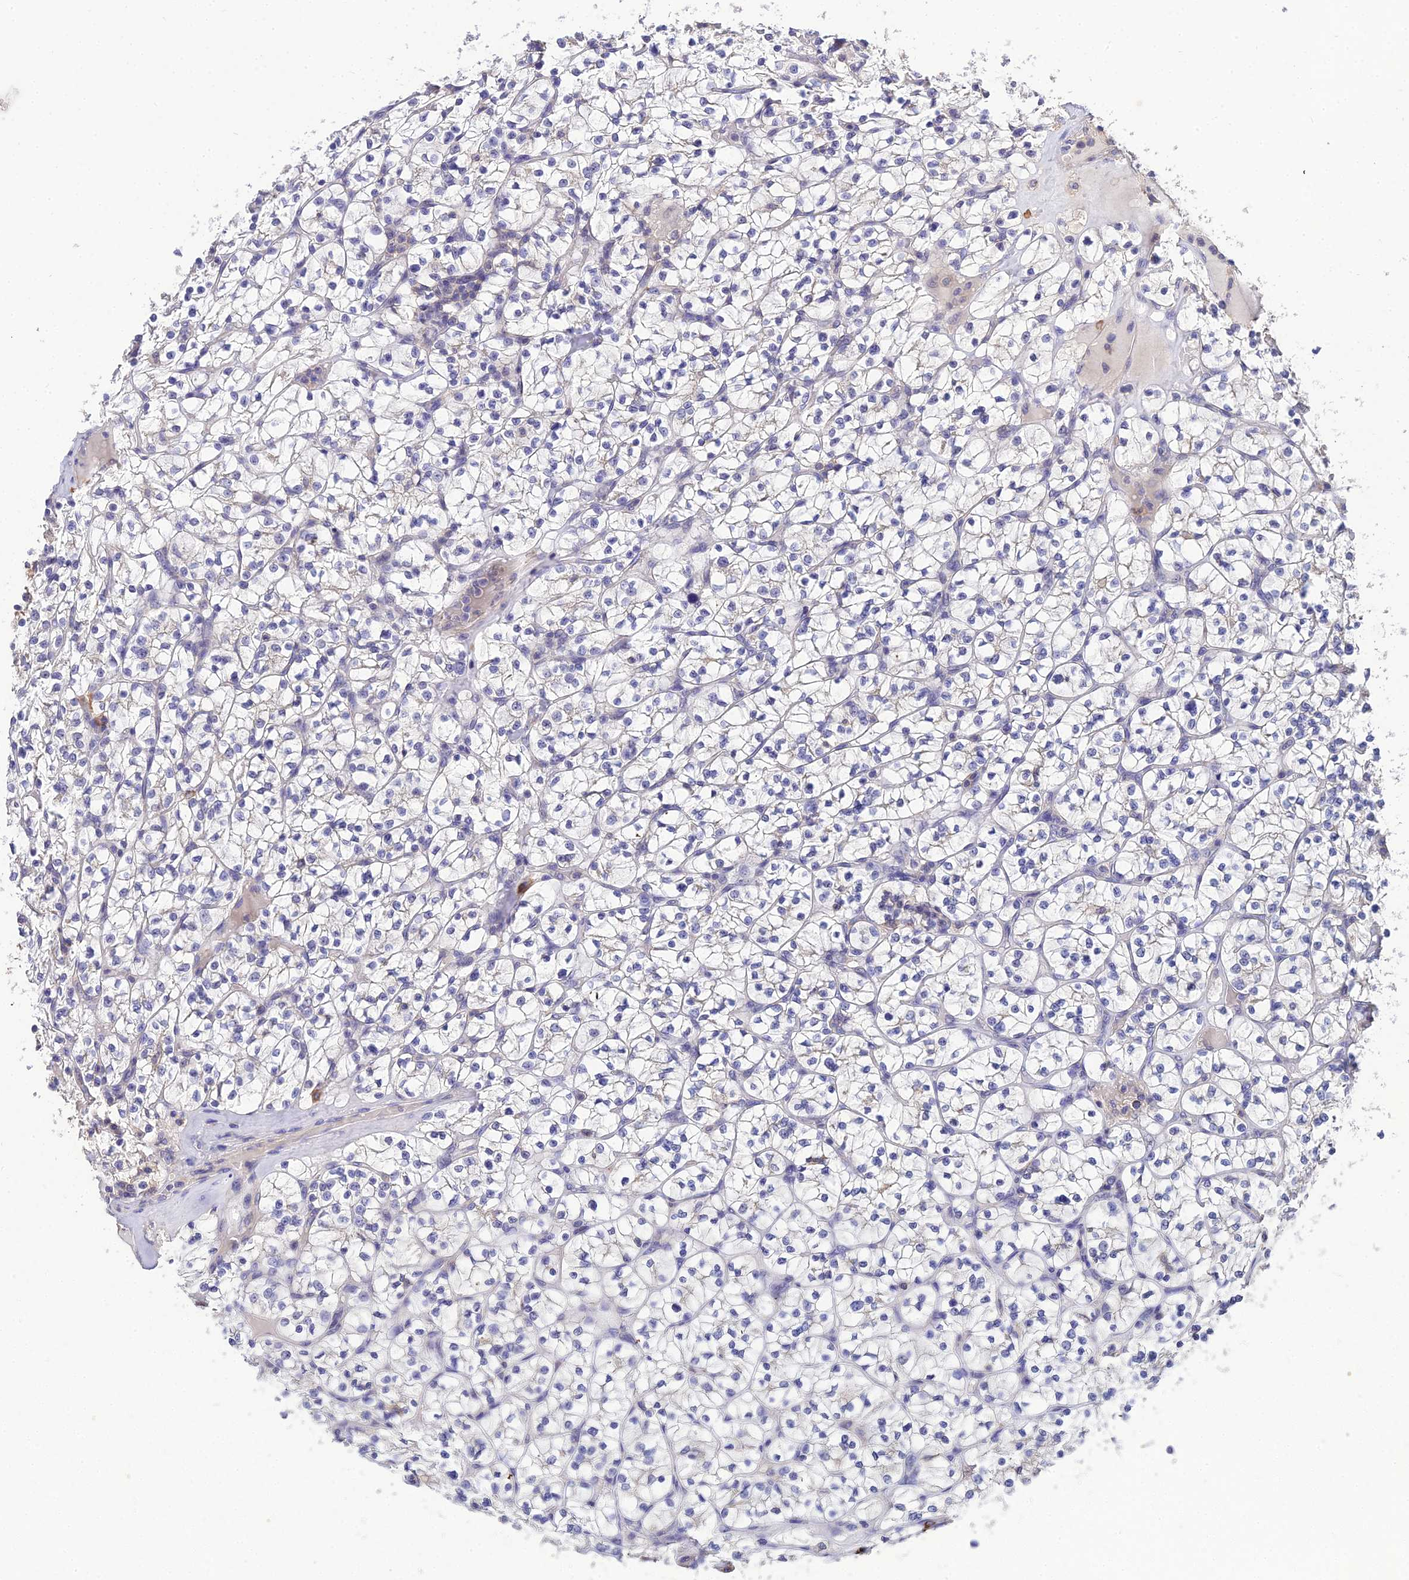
{"staining": {"intensity": "negative", "quantity": "none", "location": "none"}, "tissue": "renal cancer", "cell_type": "Tumor cells", "image_type": "cancer", "snomed": [{"axis": "morphology", "description": "Adenocarcinoma, NOS"}, {"axis": "topography", "description": "Kidney"}], "caption": "Immunohistochemistry of renal adenocarcinoma reveals no positivity in tumor cells.", "gene": "LSM5", "patient": {"sex": "female", "age": 64}}